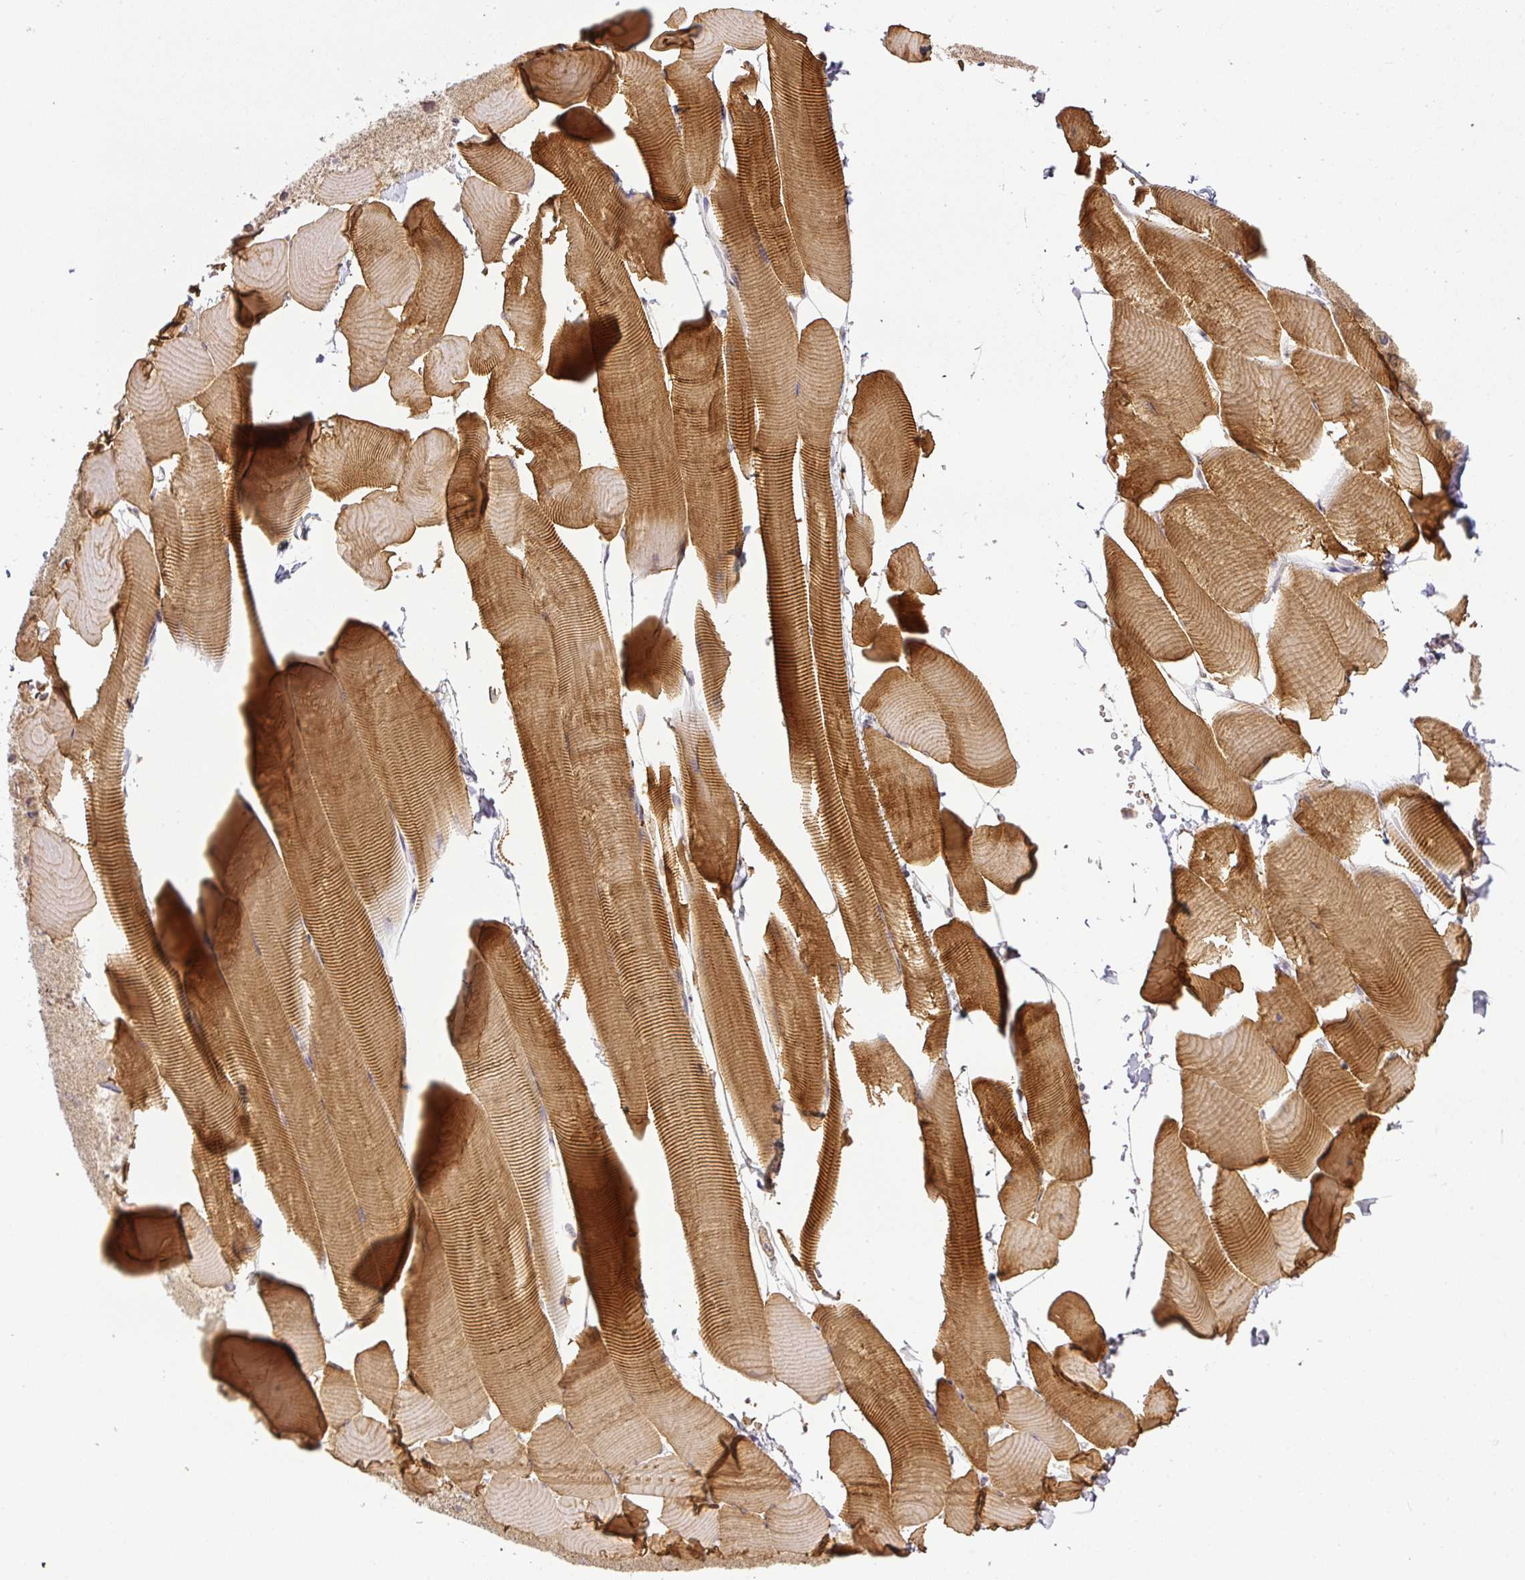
{"staining": {"intensity": "strong", "quantity": ">75%", "location": "cytoplasmic/membranous"}, "tissue": "skeletal muscle", "cell_type": "Myocytes", "image_type": "normal", "snomed": [{"axis": "morphology", "description": "Normal tissue, NOS"}, {"axis": "topography", "description": "Skeletal muscle"}], "caption": "Immunohistochemical staining of normal skeletal muscle demonstrates high levels of strong cytoplasmic/membranous positivity in approximately >75% of myocytes.", "gene": "MYOM2", "patient": {"sex": "male", "age": 25}}